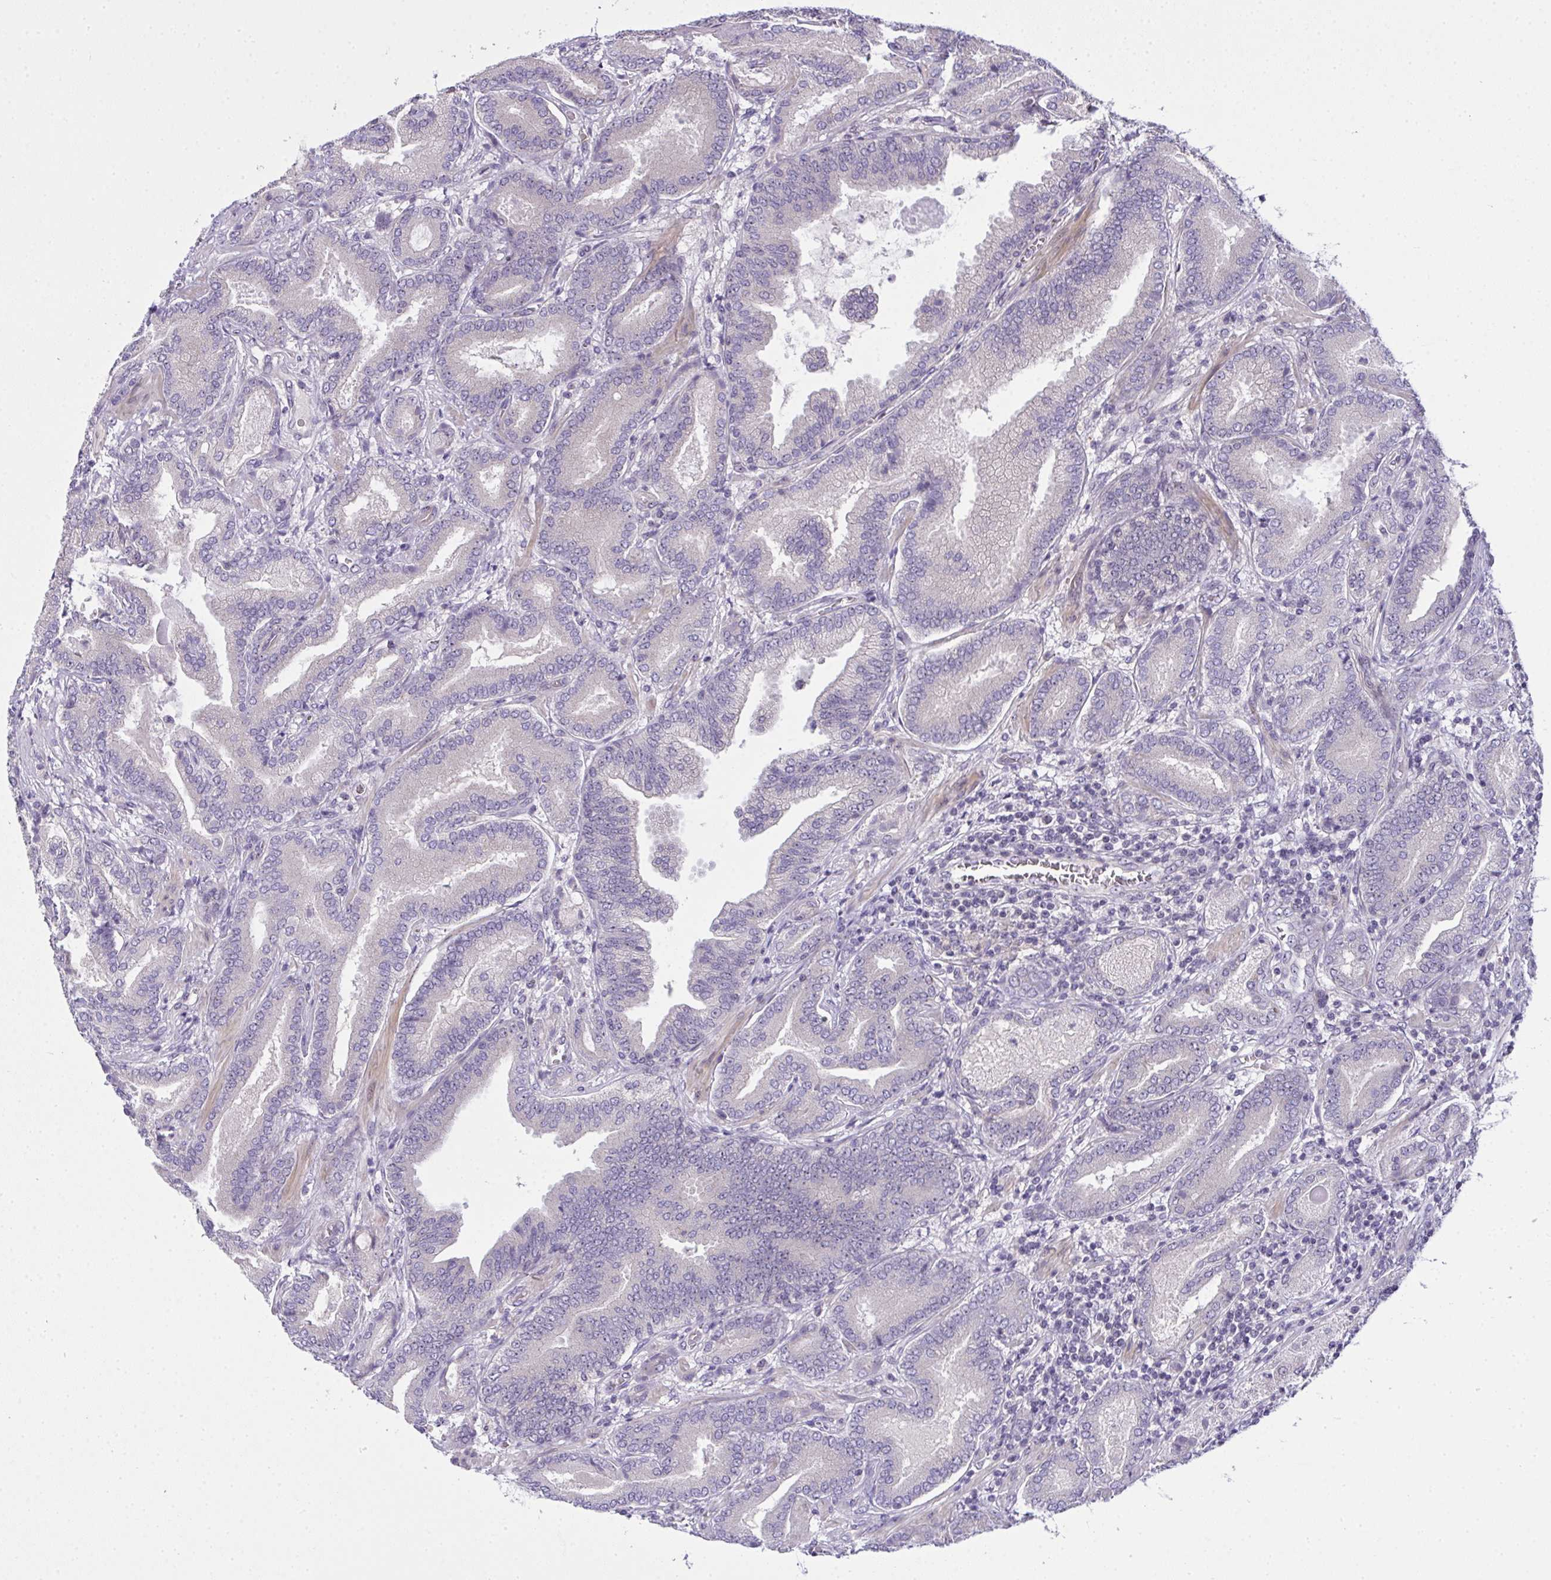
{"staining": {"intensity": "negative", "quantity": "none", "location": "none"}, "tissue": "prostate cancer", "cell_type": "Tumor cells", "image_type": "cancer", "snomed": [{"axis": "morphology", "description": "Adenocarcinoma, High grade"}, {"axis": "topography", "description": "Prostate"}], "caption": "Human high-grade adenocarcinoma (prostate) stained for a protein using immunohistochemistry reveals no expression in tumor cells.", "gene": "NT5C1A", "patient": {"sex": "male", "age": 62}}